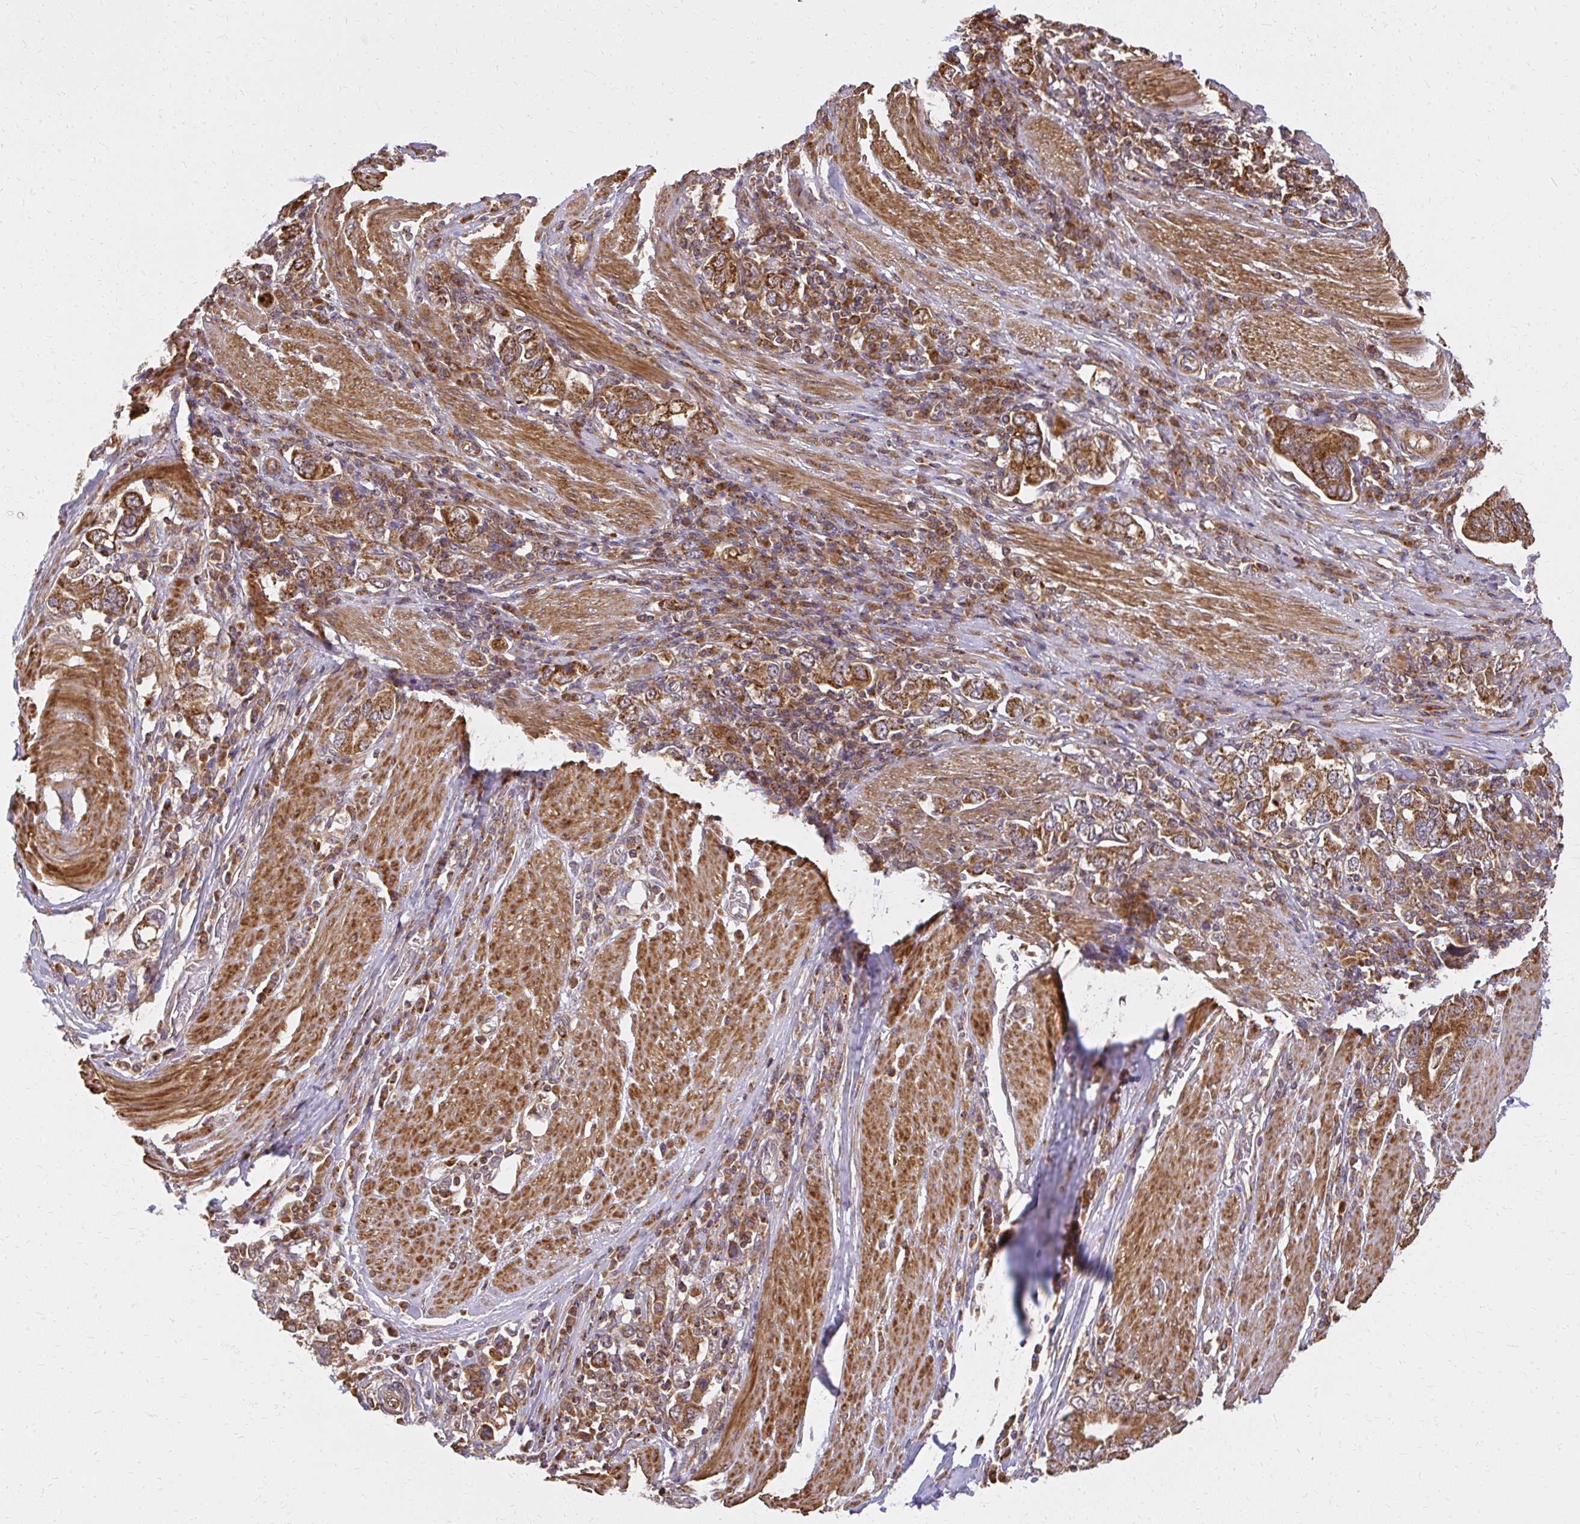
{"staining": {"intensity": "moderate", "quantity": ">75%", "location": "cytoplasmic/membranous"}, "tissue": "stomach cancer", "cell_type": "Tumor cells", "image_type": "cancer", "snomed": [{"axis": "morphology", "description": "Adenocarcinoma, NOS"}, {"axis": "topography", "description": "Stomach, upper"}, {"axis": "topography", "description": "Stomach"}], "caption": "Immunohistochemical staining of human stomach adenocarcinoma reveals moderate cytoplasmic/membranous protein staining in about >75% of tumor cells.", "gene": "GNS", "patient": {"sex": "male", "age": 62}}